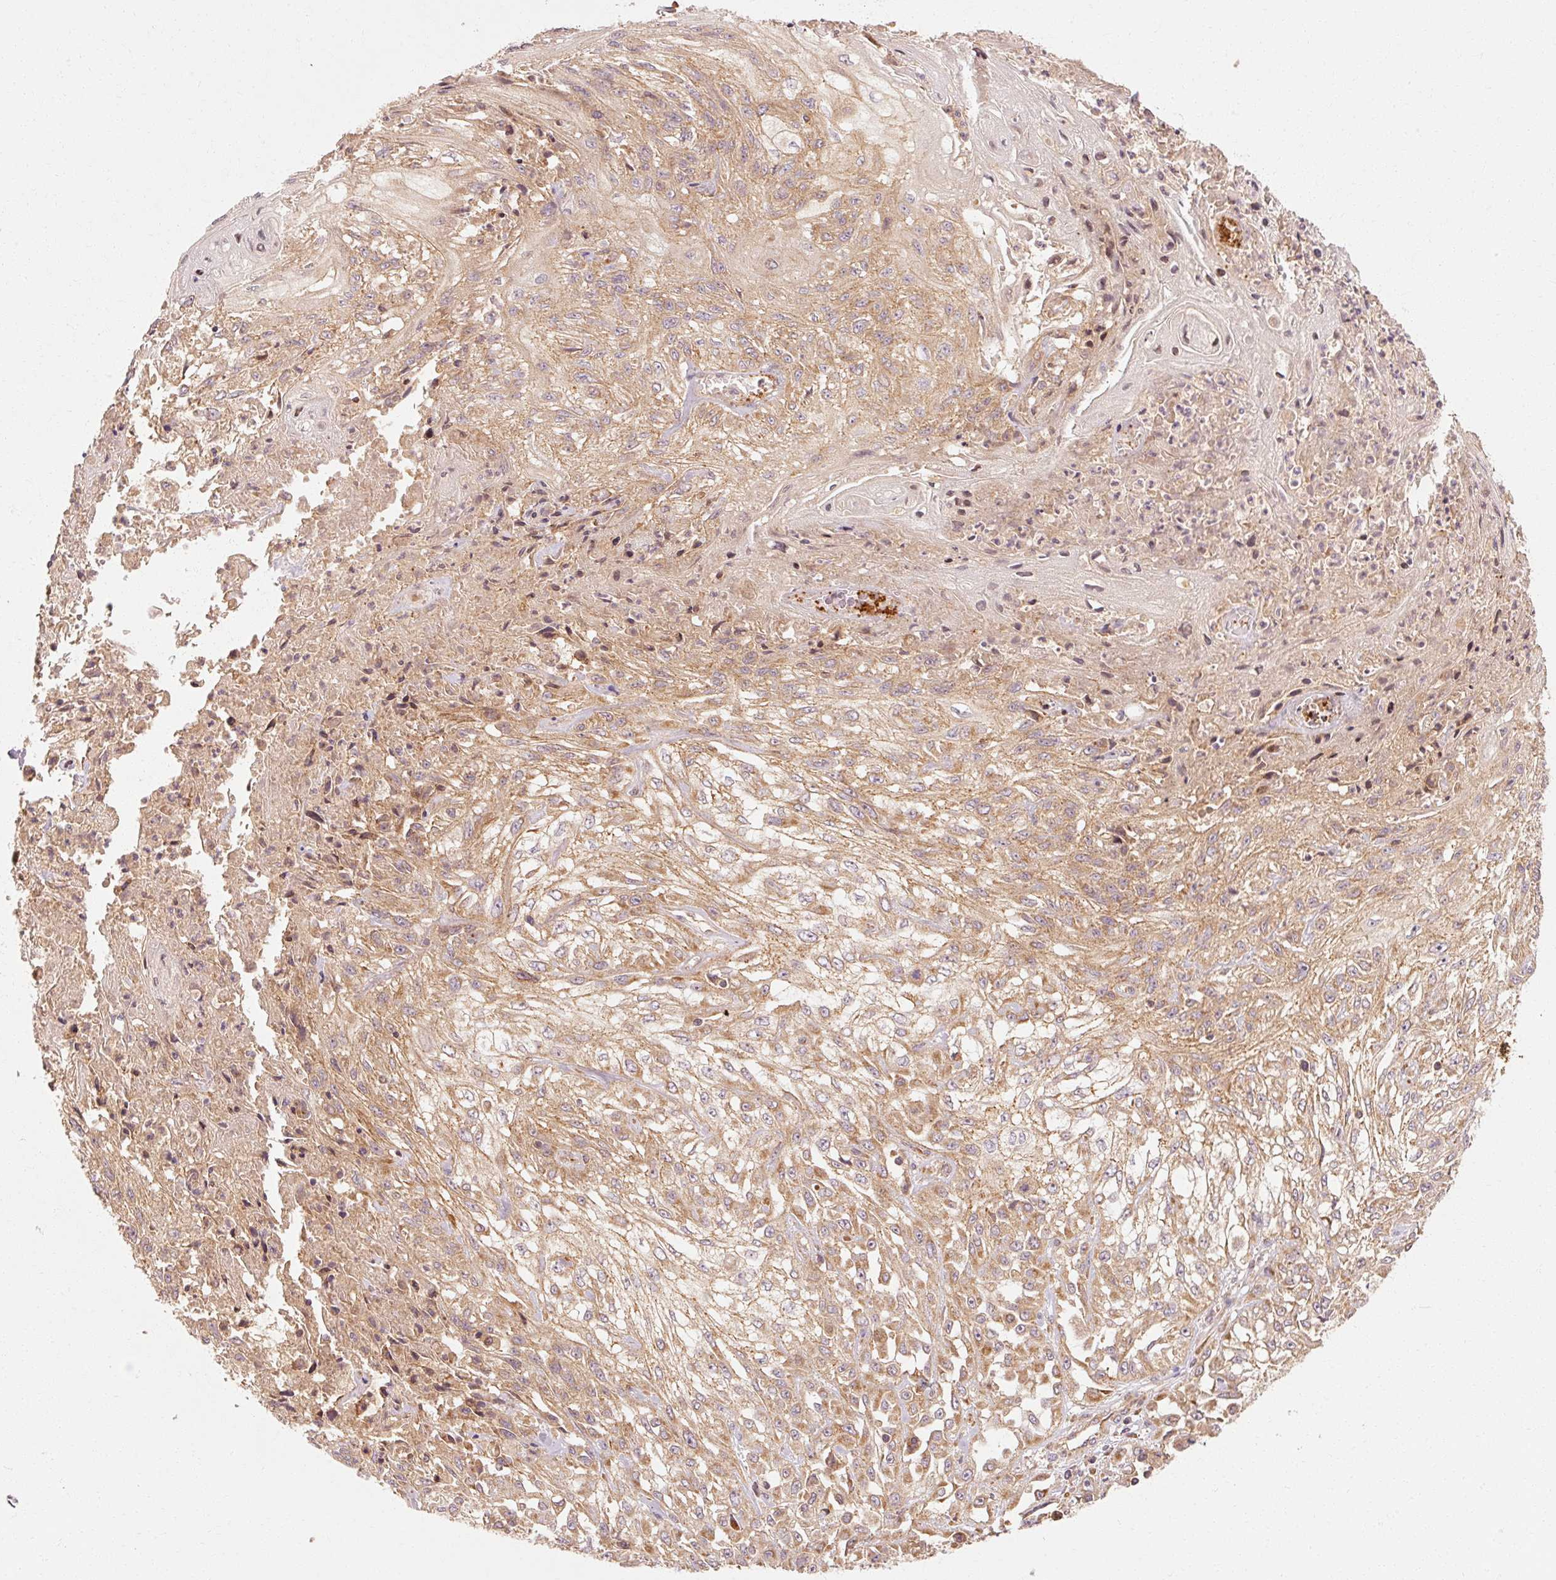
{"staining": {"intensity": "weak", "quantity": ">75%", "location": "cytoplasmic/membranous,nuclear"}, "tissue": "skin cancer", "cell_type": "Tumor cells", "image_type": "cancer", "snomed": [{"axis": "morphology", "description": "Squamous cell carcinoma, NOS"}, {"axis": "morphology", "description": "Squamous cell carcinoma, metastatic, NOS"}, {"axis": "topography", "description": "Skin"}, {"axis": "topography", "description": "Lymph node"}], "caption": "Skin metastatic squamous cell carcinoma stained for a protein reveals weak cytoplasmic/membranous and nuclear positivity in tumor cells.", "gene": "CTNNA1", "patient": {"sex": "male", "age": 75}}